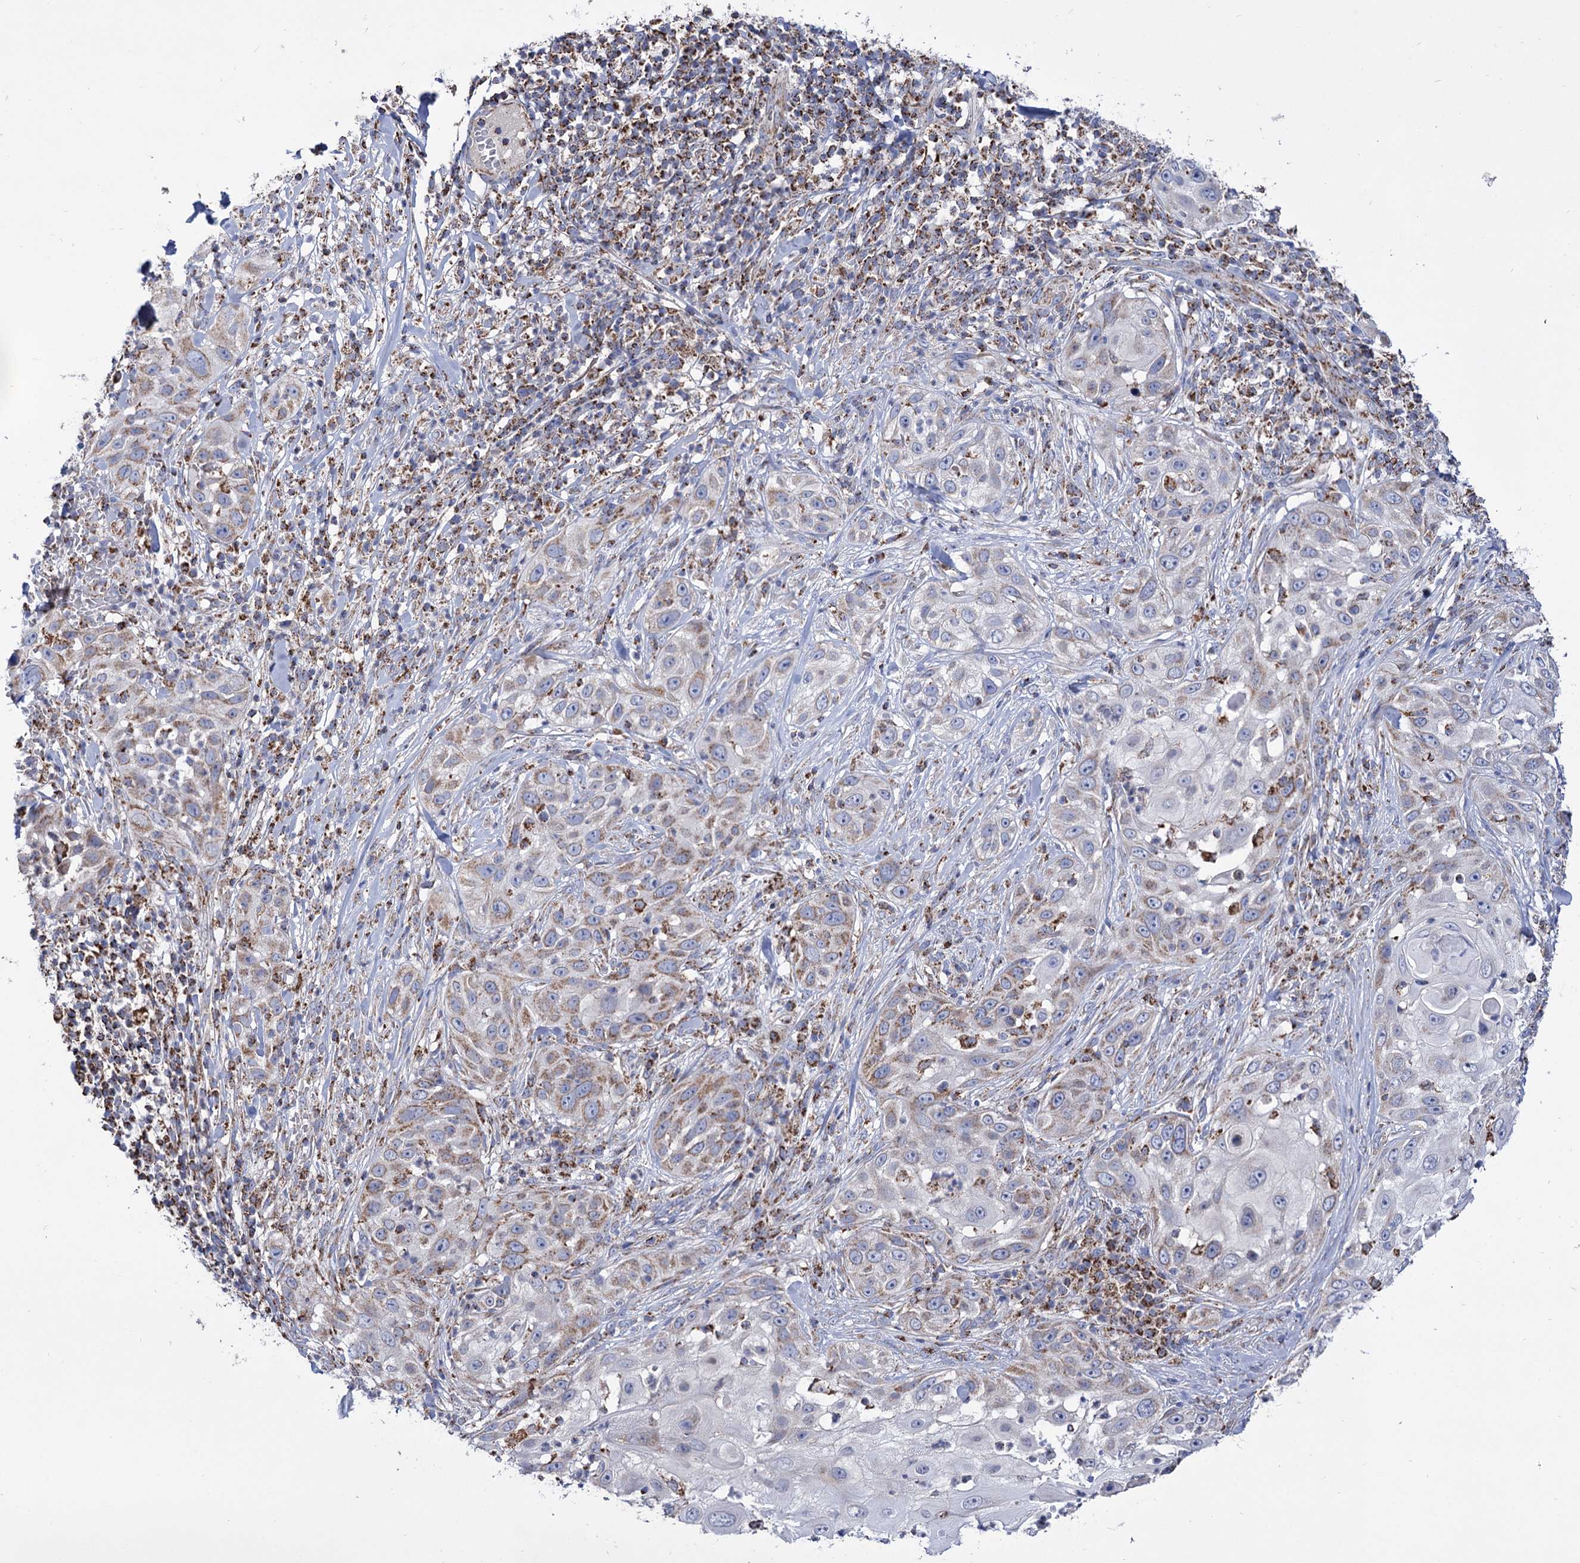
{"staining": {"intensity": "moderate", "quantity": "<25%", "location": "cytoplasmic/membranous"}, "tissue": "skin cancer", "cell_type": "Tumor cells", "image_type": "cancer", "snomed": [{"axis": "morphology", "description": "Squamous cell carcinoma, NOS"}, {"axis": "topography", "description": "Skin"}], "caption": "Brown immunohistochemical staining in squamous cell carcinoma (skin) shows moderate cytoplasmic/membranous staining in about <25% of tumor cells. (DAB = brown stain, brightfield microscopy at high magnification).", "gene": "ABHD10", "patient": {"sex": "female", "age": 44}}